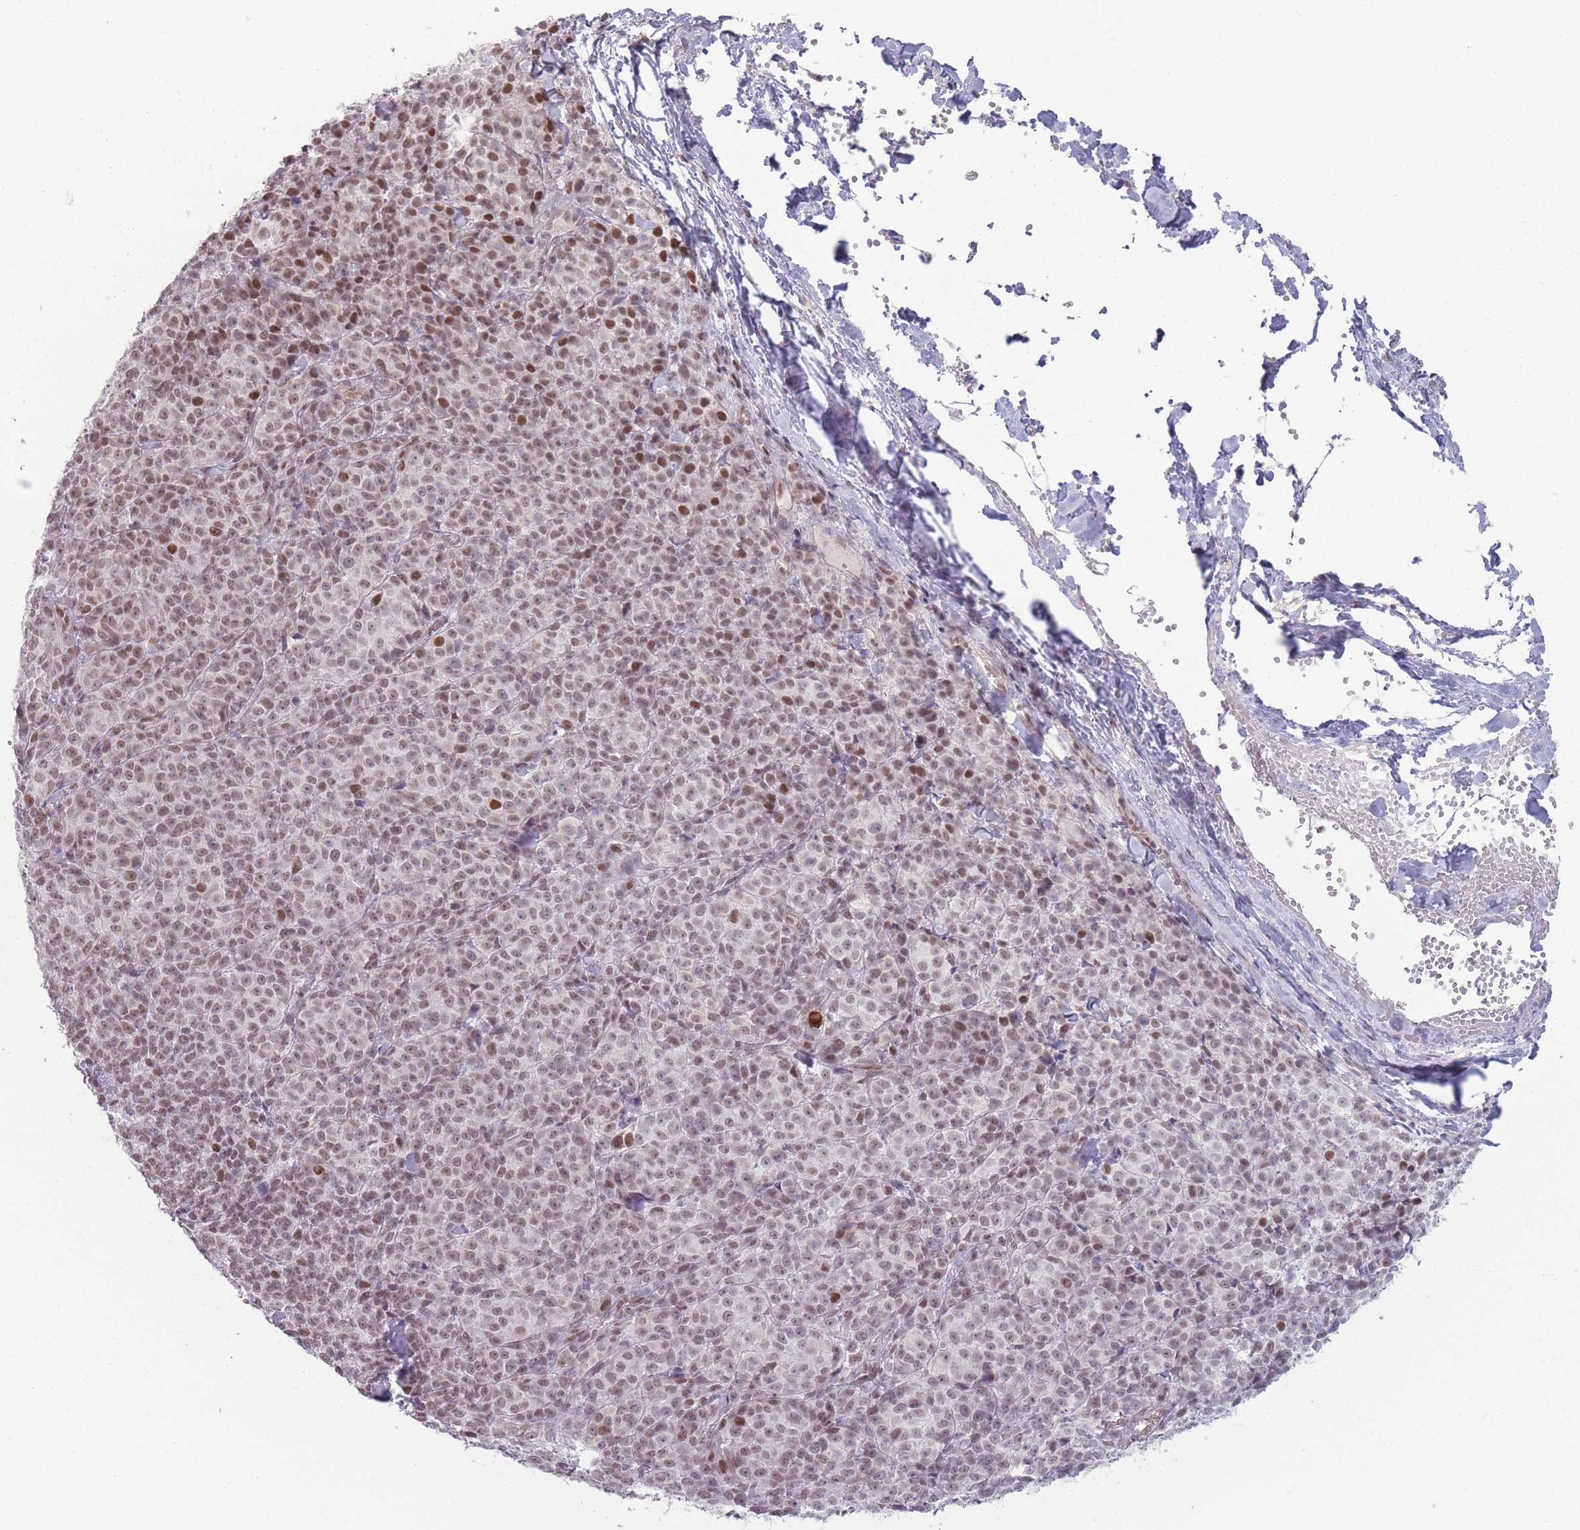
{"staining": {"intensity": "moderate", "quantity": ">75%", "location": "nuclear"}, "tissue": "melanoma", "cell_type": "Tumor cells", "image_type": "cancer", "snomed": [{"axis": "morphology", "description": "Normal tissue, NOS"}, {"axis": "morphology", "description": "Malignant melanoma, NOS"}, {"axis": "topography", "description": "Skin"}], "caption": "A brown stain highlights moderate nuclear expression of a protein in human malignant melanoma tumor cells.", "gene": "SH3BGRL2", "patient": {"sex": "female", "age": 34}}